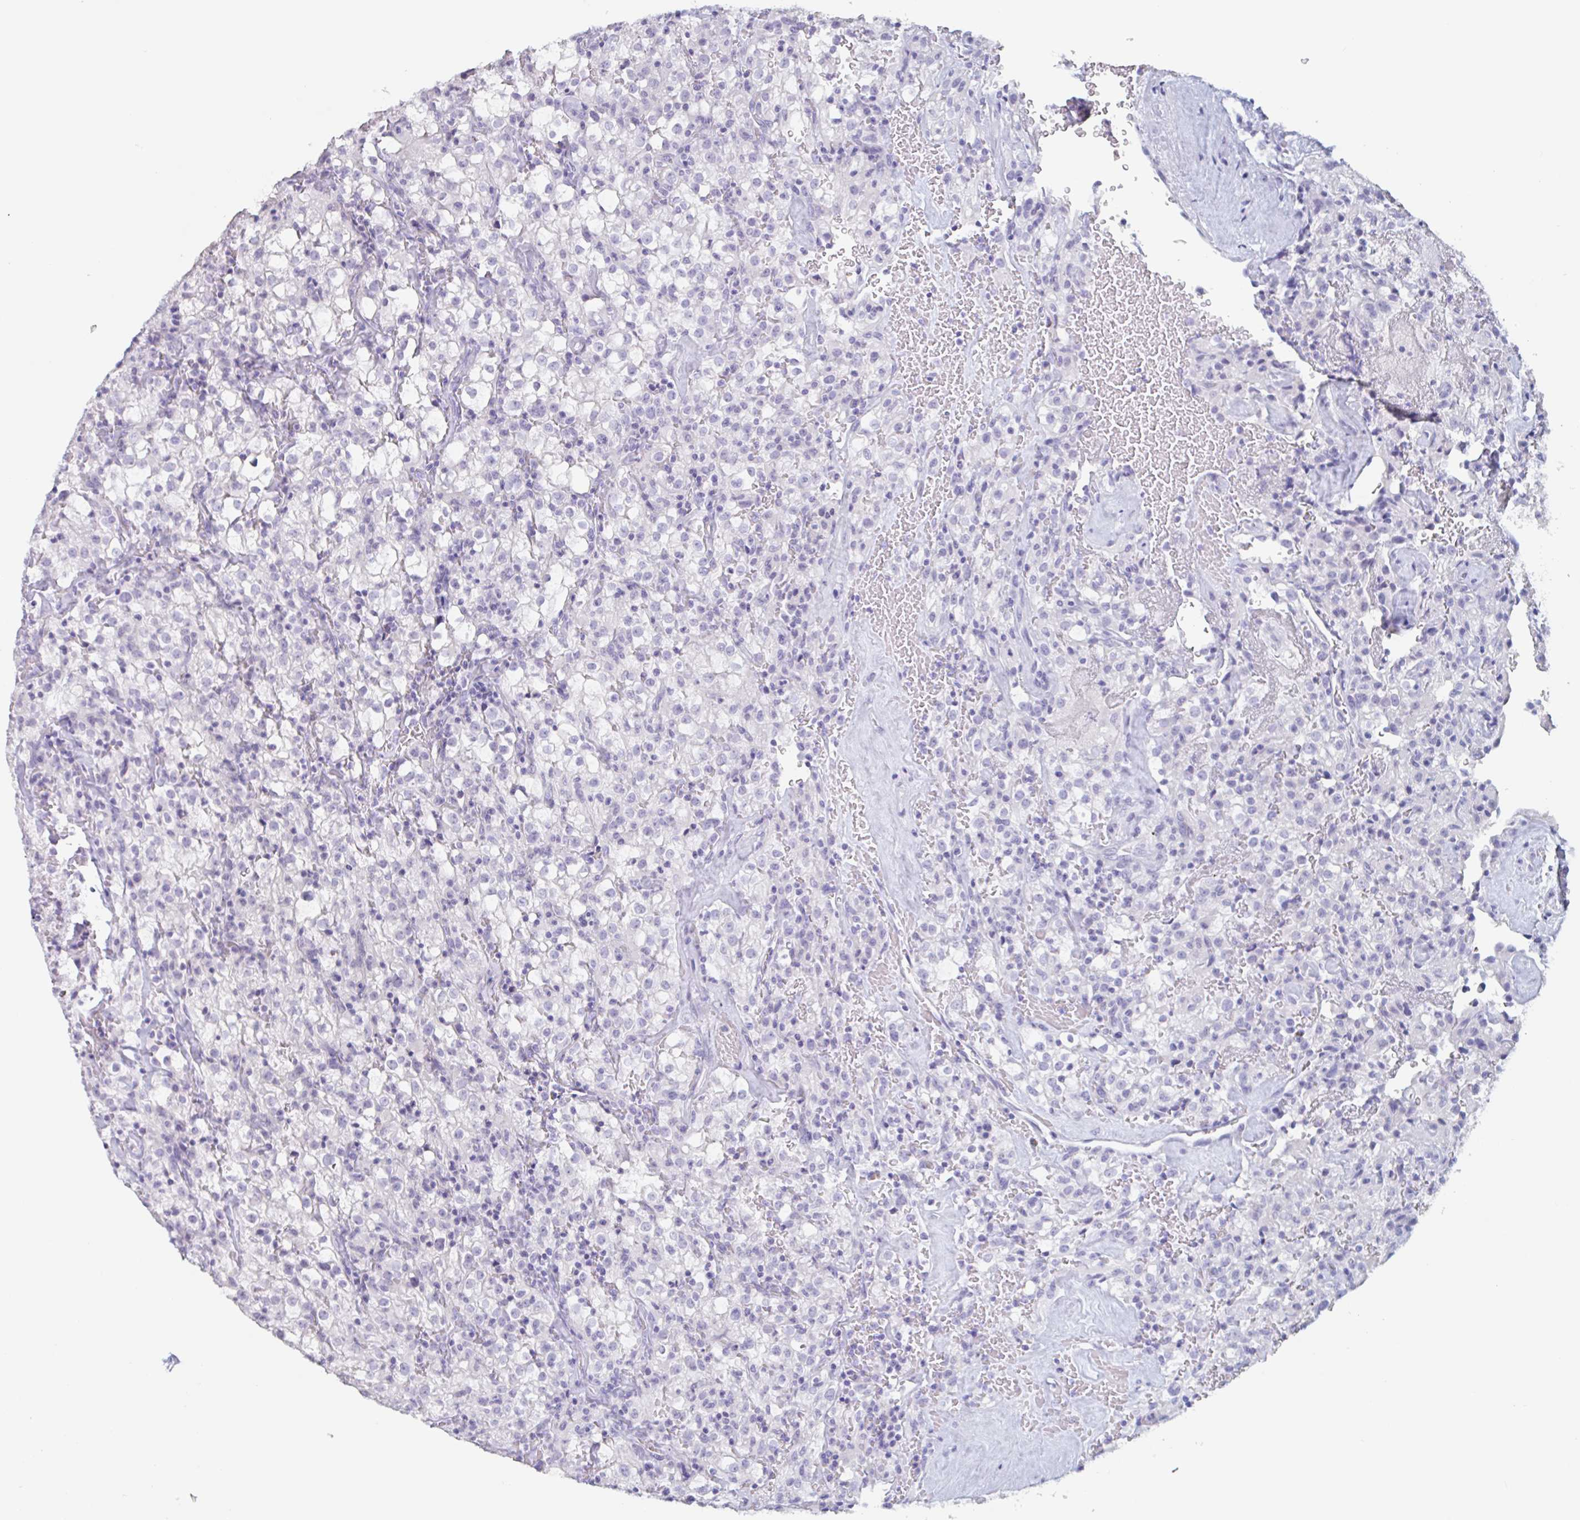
{"staining": {"intensity": "negative", "quantity": "none", "location": "none"}, "tissue": "renal cancer", "cell_type": "Tumor cells", "image_type": "cancer", "snomed": [{"axis": "morphology", "description": "Adenocarcinoma, NOS"}, {"axis": "topography", "description": "Kidney"}], "caption": "High power microscopy micrograph of an IHC histopathology image of adenocarcinoma (renal), revealing no significant staining in tumor cells.", "gene": "EMC4", "patient": {"sex": "female", "age": 74}}